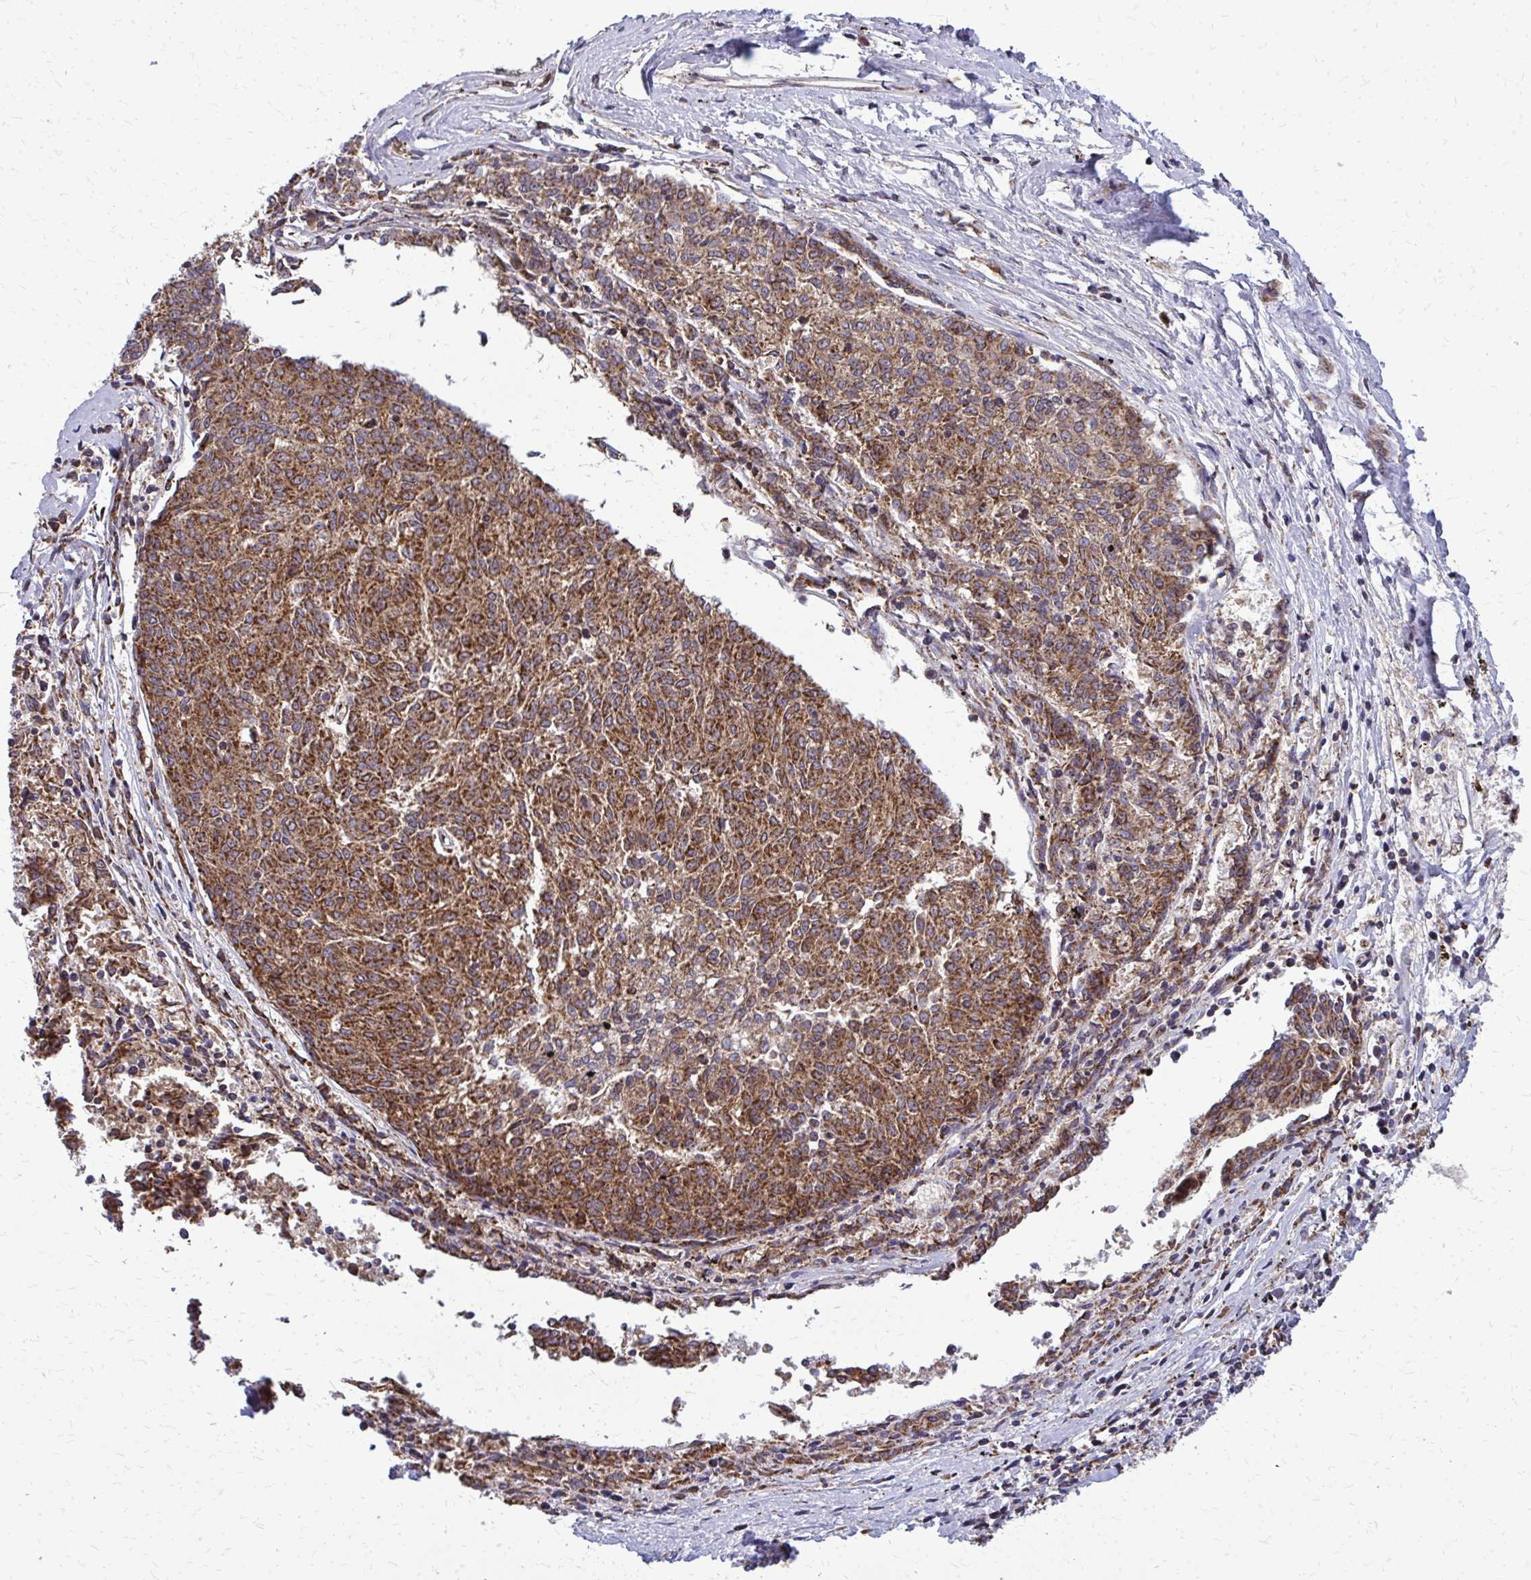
{"staining": {"intensity": "moderate", "quantity": ">75%", "location": "cytoplasmic/membranous"}, "tissue": "melanoma", "cell_type": "Tumor cells", "image_type": "cancer", "snomed": [{"axis": "morphology", "description": "Malignant melanoma, NOS"}, {"axis": "topography", "description": "Skin"}], "caption": "Malignant melanoma stained with DAB IHC shows medium levels of moderate cytoplasmic/membranous staining in about >75% of tumor cells. Using DAB (brown) and hematoxylin (blue) stains, captured at high magnification using brightfield microscopy.", "gene": "PDK4", "patient": {"sex": "female", "age": 72}}